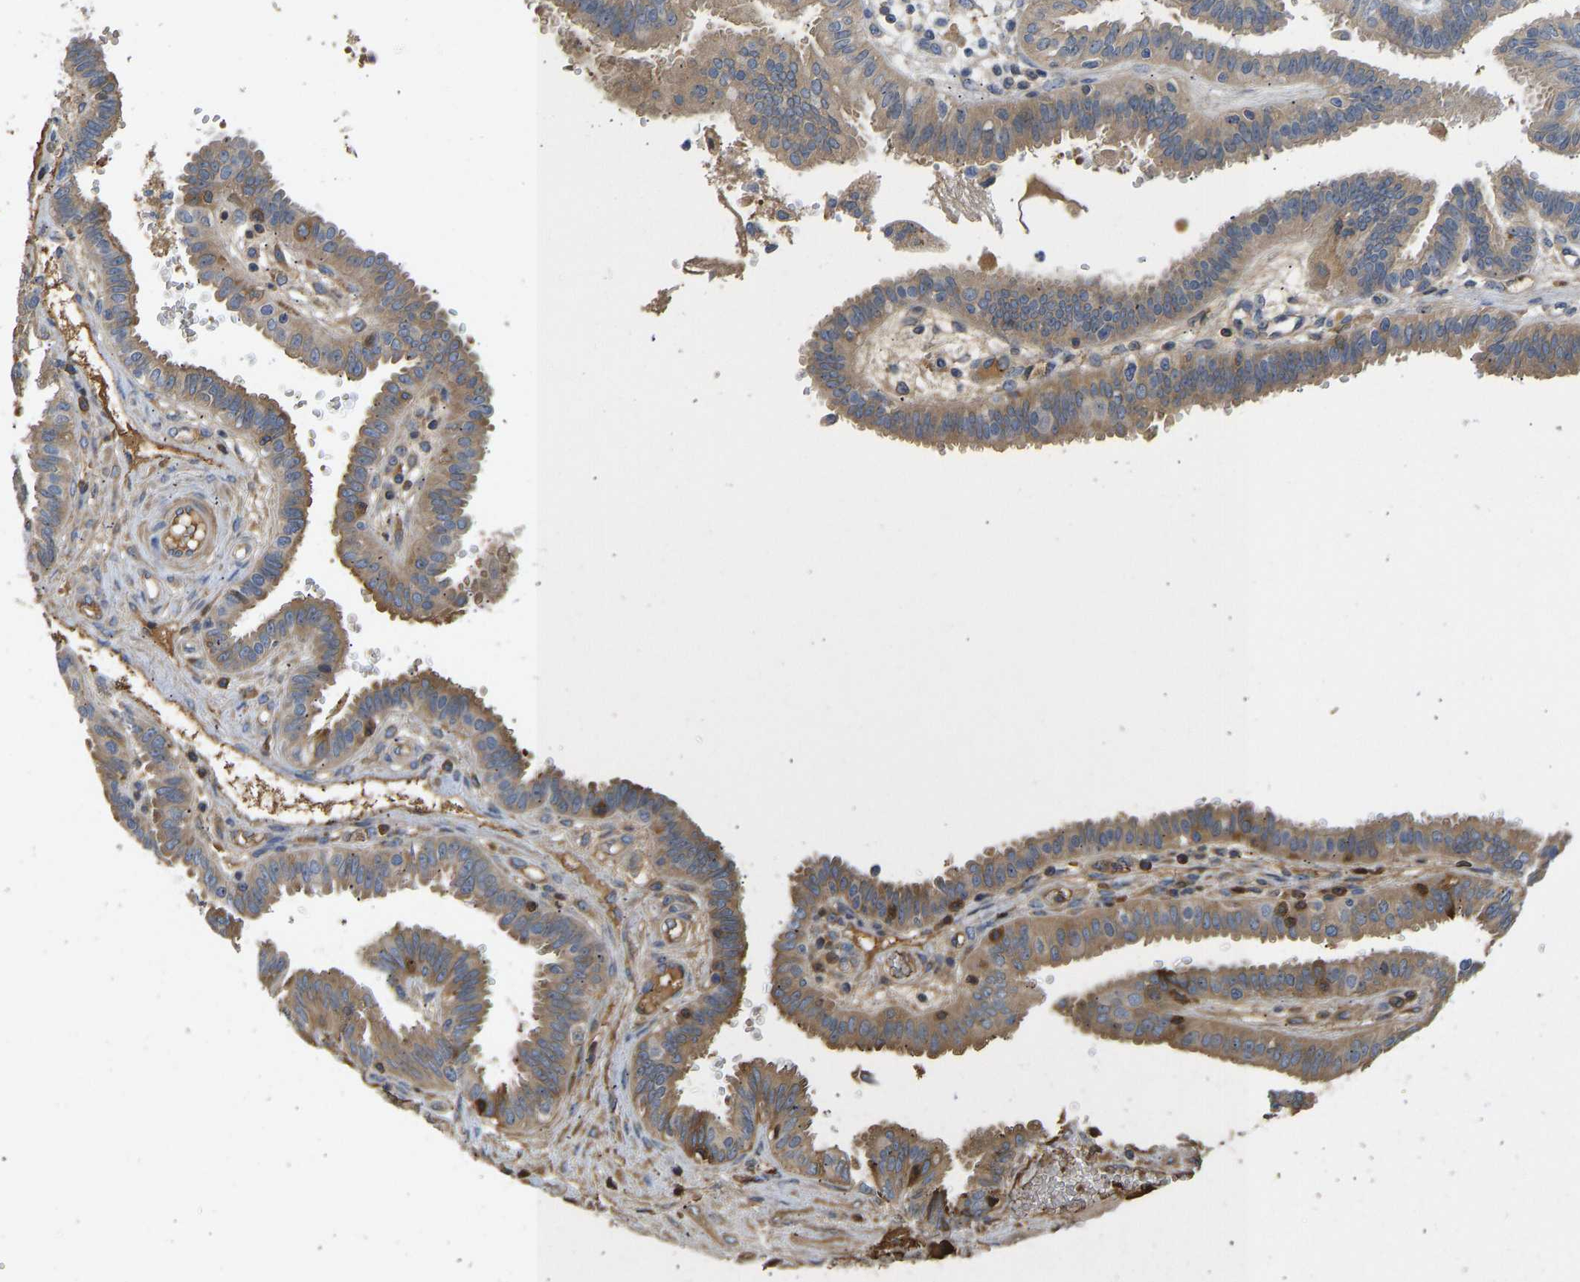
{"staining": {"intensity": "moderate", "quantity": "25%-75%", "location": "cytoplasmic/membranous"}, "tissue": "fallopian tube", "cell_type": "Glandular cells", "image_type": "normal", "snomed": [{"axis": "morphology", "description": "Normal tissue, NOS"}, {"axis": "topography", "description": "Fallopian tube"}, {"axis": "topography", "description": "Placenta"}], "caption": "A high-resolution image shows immunohistochemistry staining of unremarkable fallopian tube, which exhibits moderate cytoplasmic/membranous expression in about 25%-75% of glandular cells.", "gene": "VCPKMT", "patient": {"sex": "female", "age": 32}}